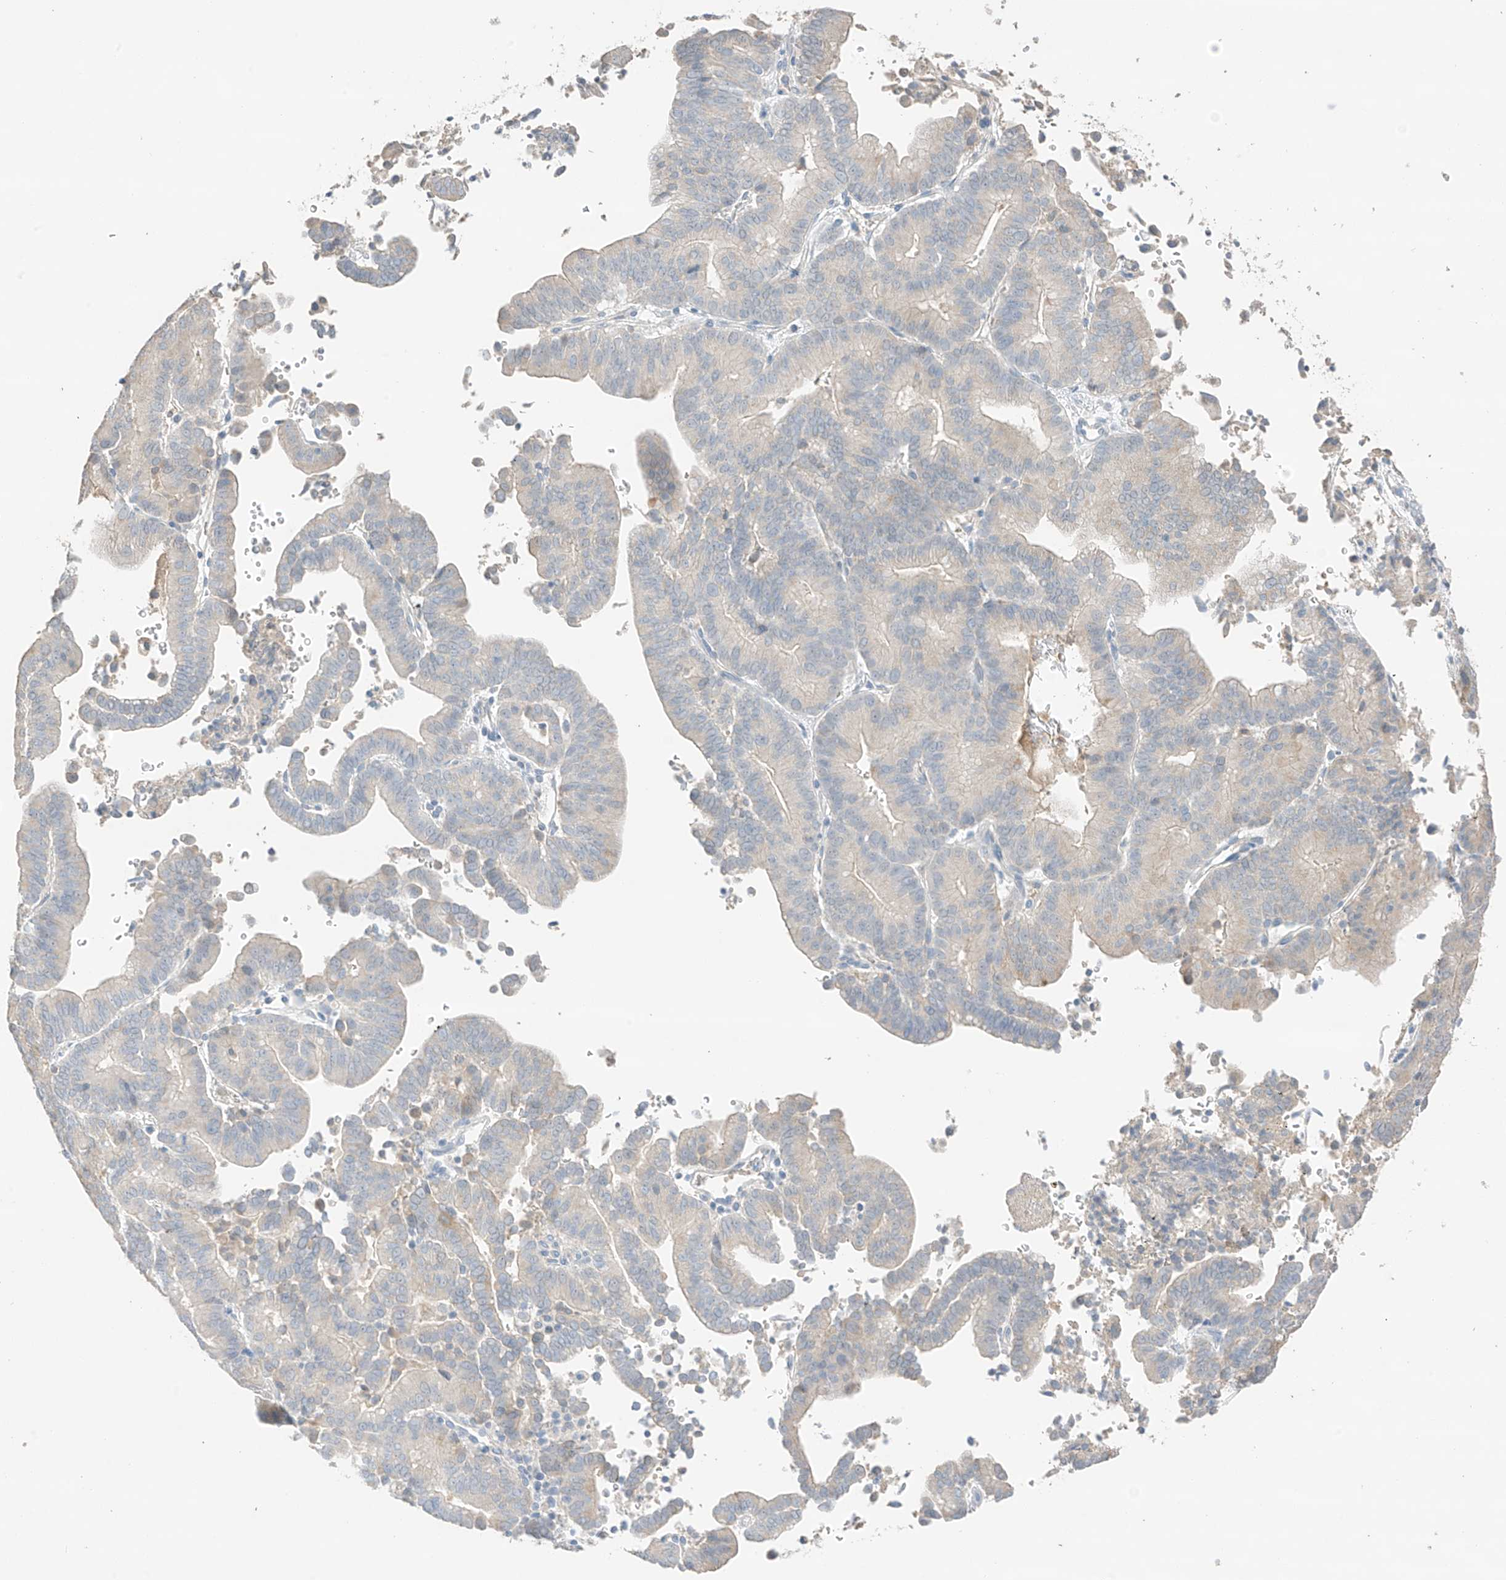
{"staining": {"intensity": "negative", "quantity": "none", "location": "none"}, "tissue": "liver cancer", "cell_type": "Tumor cells", "image_type": "cancer", "snomed": [{"axis": "morphology", "description": "Cholangiocarcinoma"}, {"axis": "topography", "description": "Liver"}], "caption": "DAB immunohistochemical staining of liver cancer displays no significant staining in tumor cells.", "gene": "CAPN13", "patient": {"sex": "female", "age": 75}}